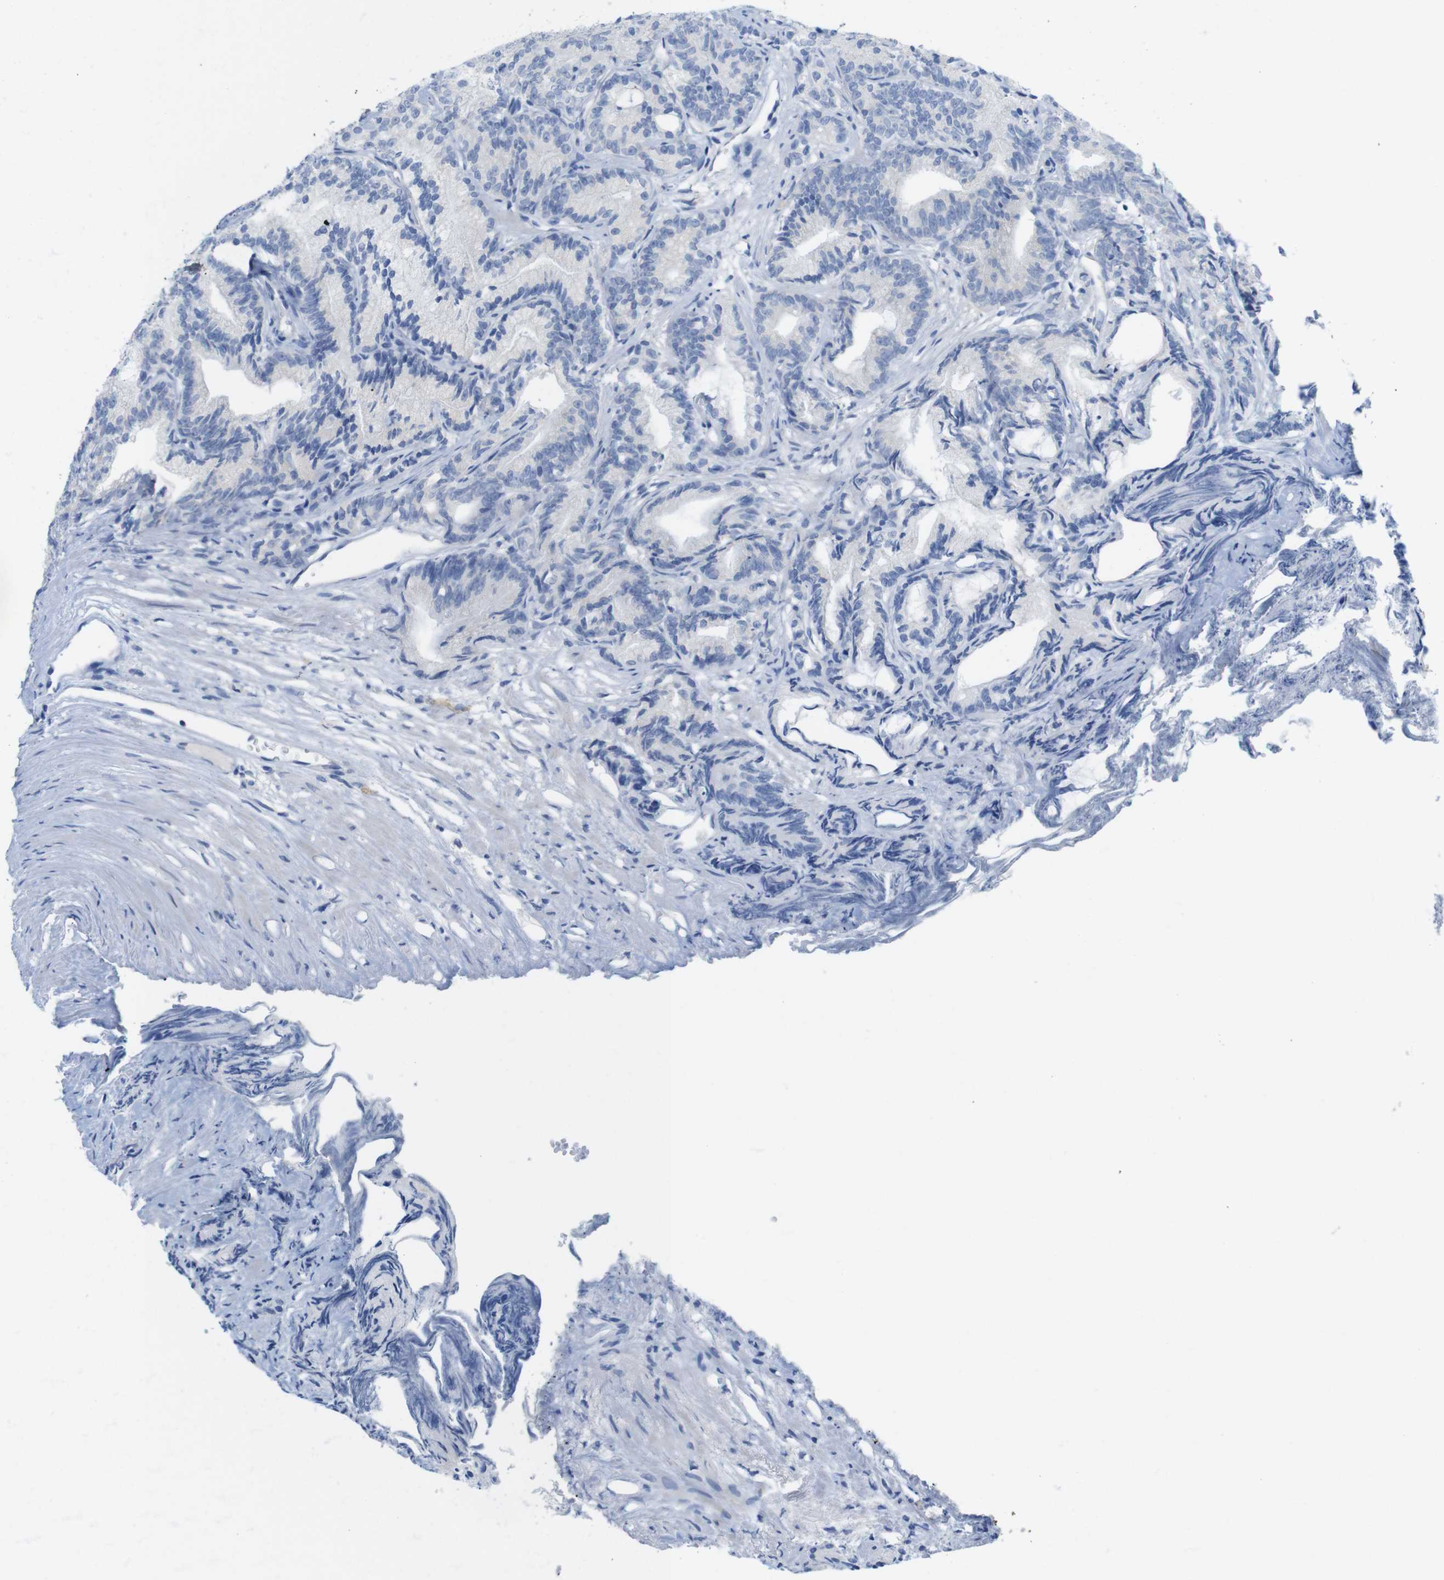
{"staining": {"intensity": "negative", "quantity": "none", "location": "none"}, "tissue": "prostate cancer", "cell_type": "Tumor cells", "image_type": "cancer", "snomed": [{"axis": "morphology", "description": "Adenocarcinoma, Low grade"}, {"axis": "topography", "description": "Prostate"}], "caption": "DAB (3,3'-diaminobenzidine) immunohistochemical staining of prostate adenocarcinoma (low-grade) displays no significant positivity in tumor cells.", "gene": "LAG3", "patient": {"sex": "male", "age": 89}}